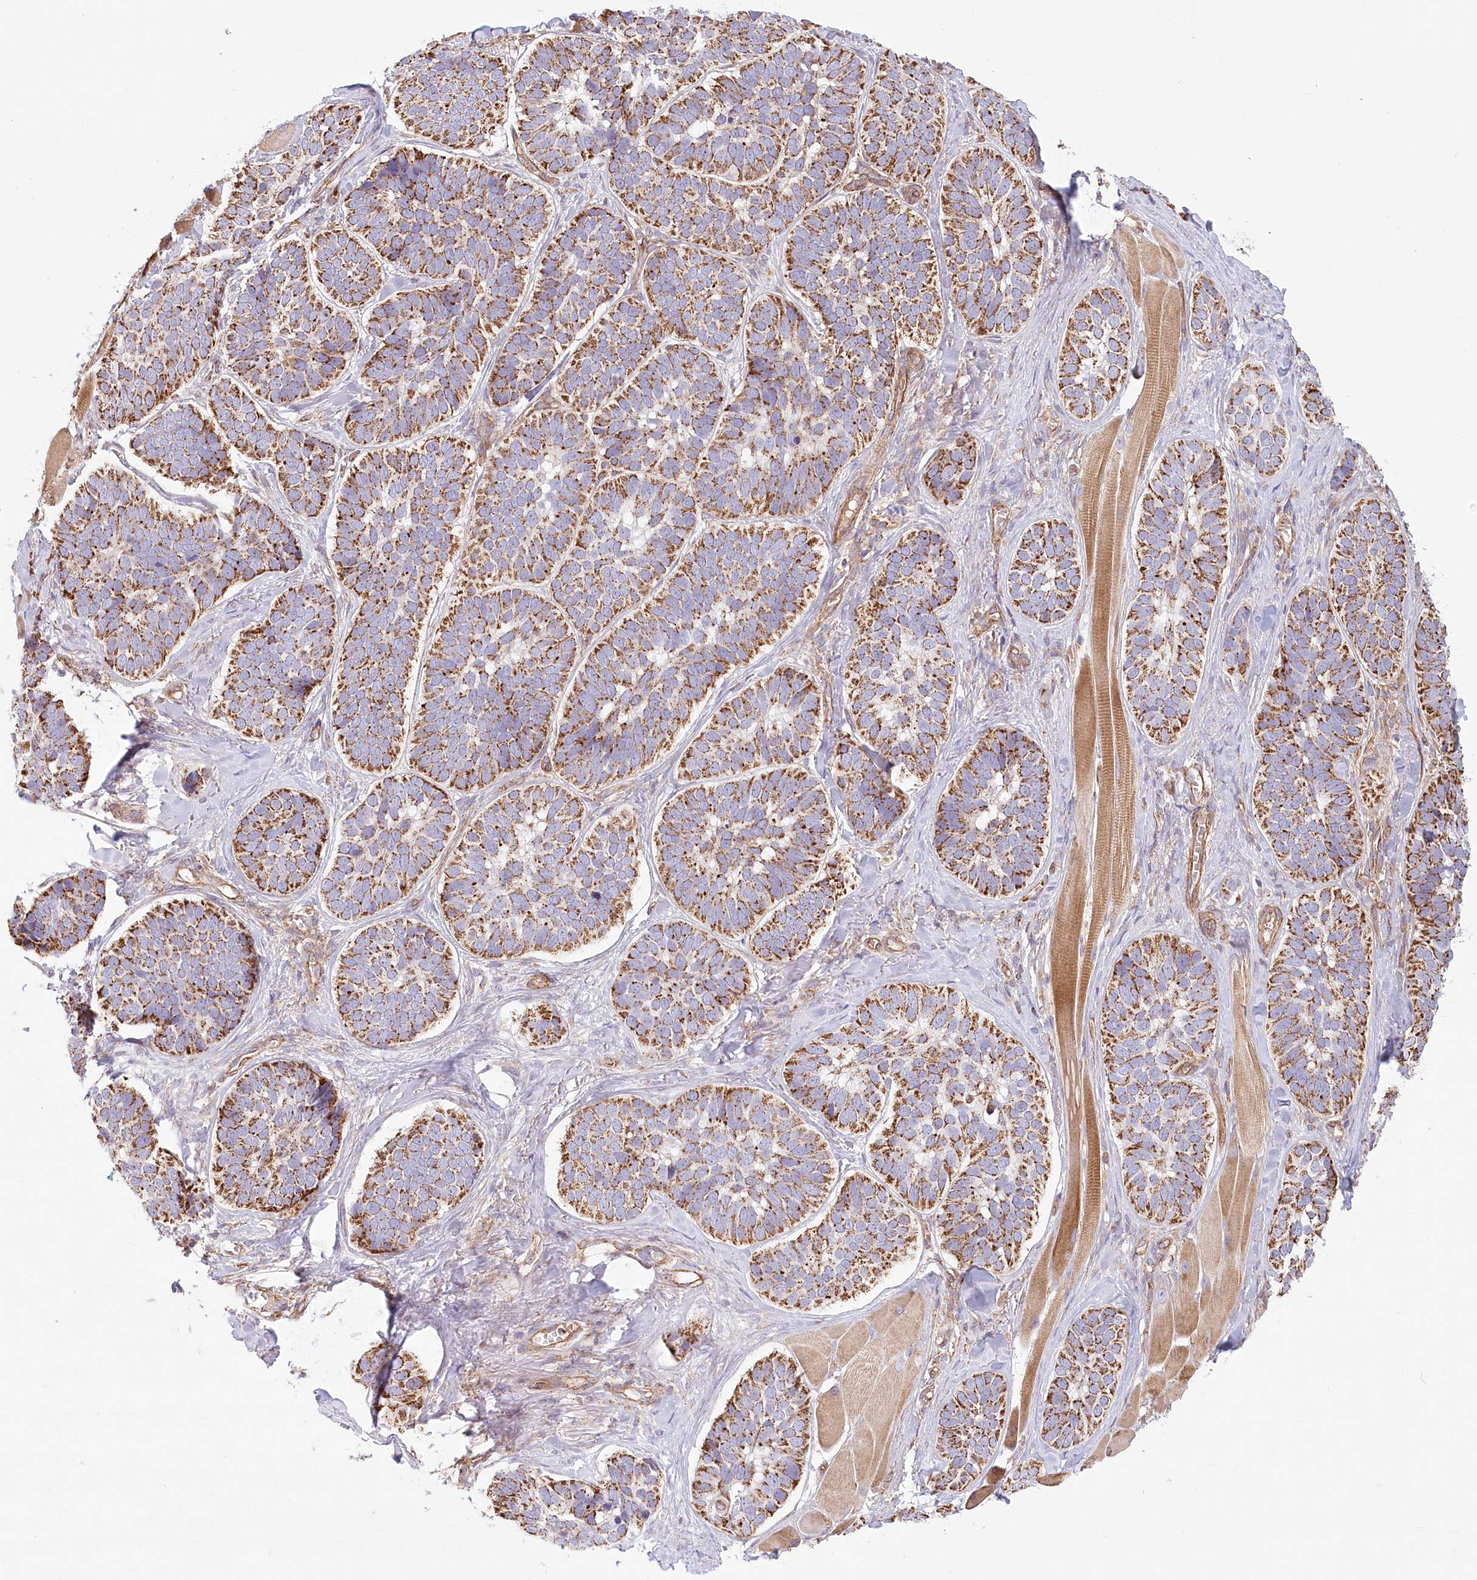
{"staining": {"intensity": "moderate", "quantity": ">75%", "location": "cytoplasmic/membranous"}, "tissue": "skin cancer", "cell_type": "Tumor cells", "image_type": "cancer", "snomed": [{"axis": "morphology", "description": "Basal cell carcinoma"}, {"axis": "topography", "description": "Skin"}], "caption": "Immunohistochemical staining of skin basal cell carcinoma reveals moderate cytoplasmic/membranous protein positivity in approximately >75% of tumor cells. Using DAB (3,3'-diaminobenzidine) (brown) and hematoxylin (blue) stains, captured at high magnification using brightfield microscopy.", "gene": "UMPS", "patient": {"sex": "male", "age": 62}}